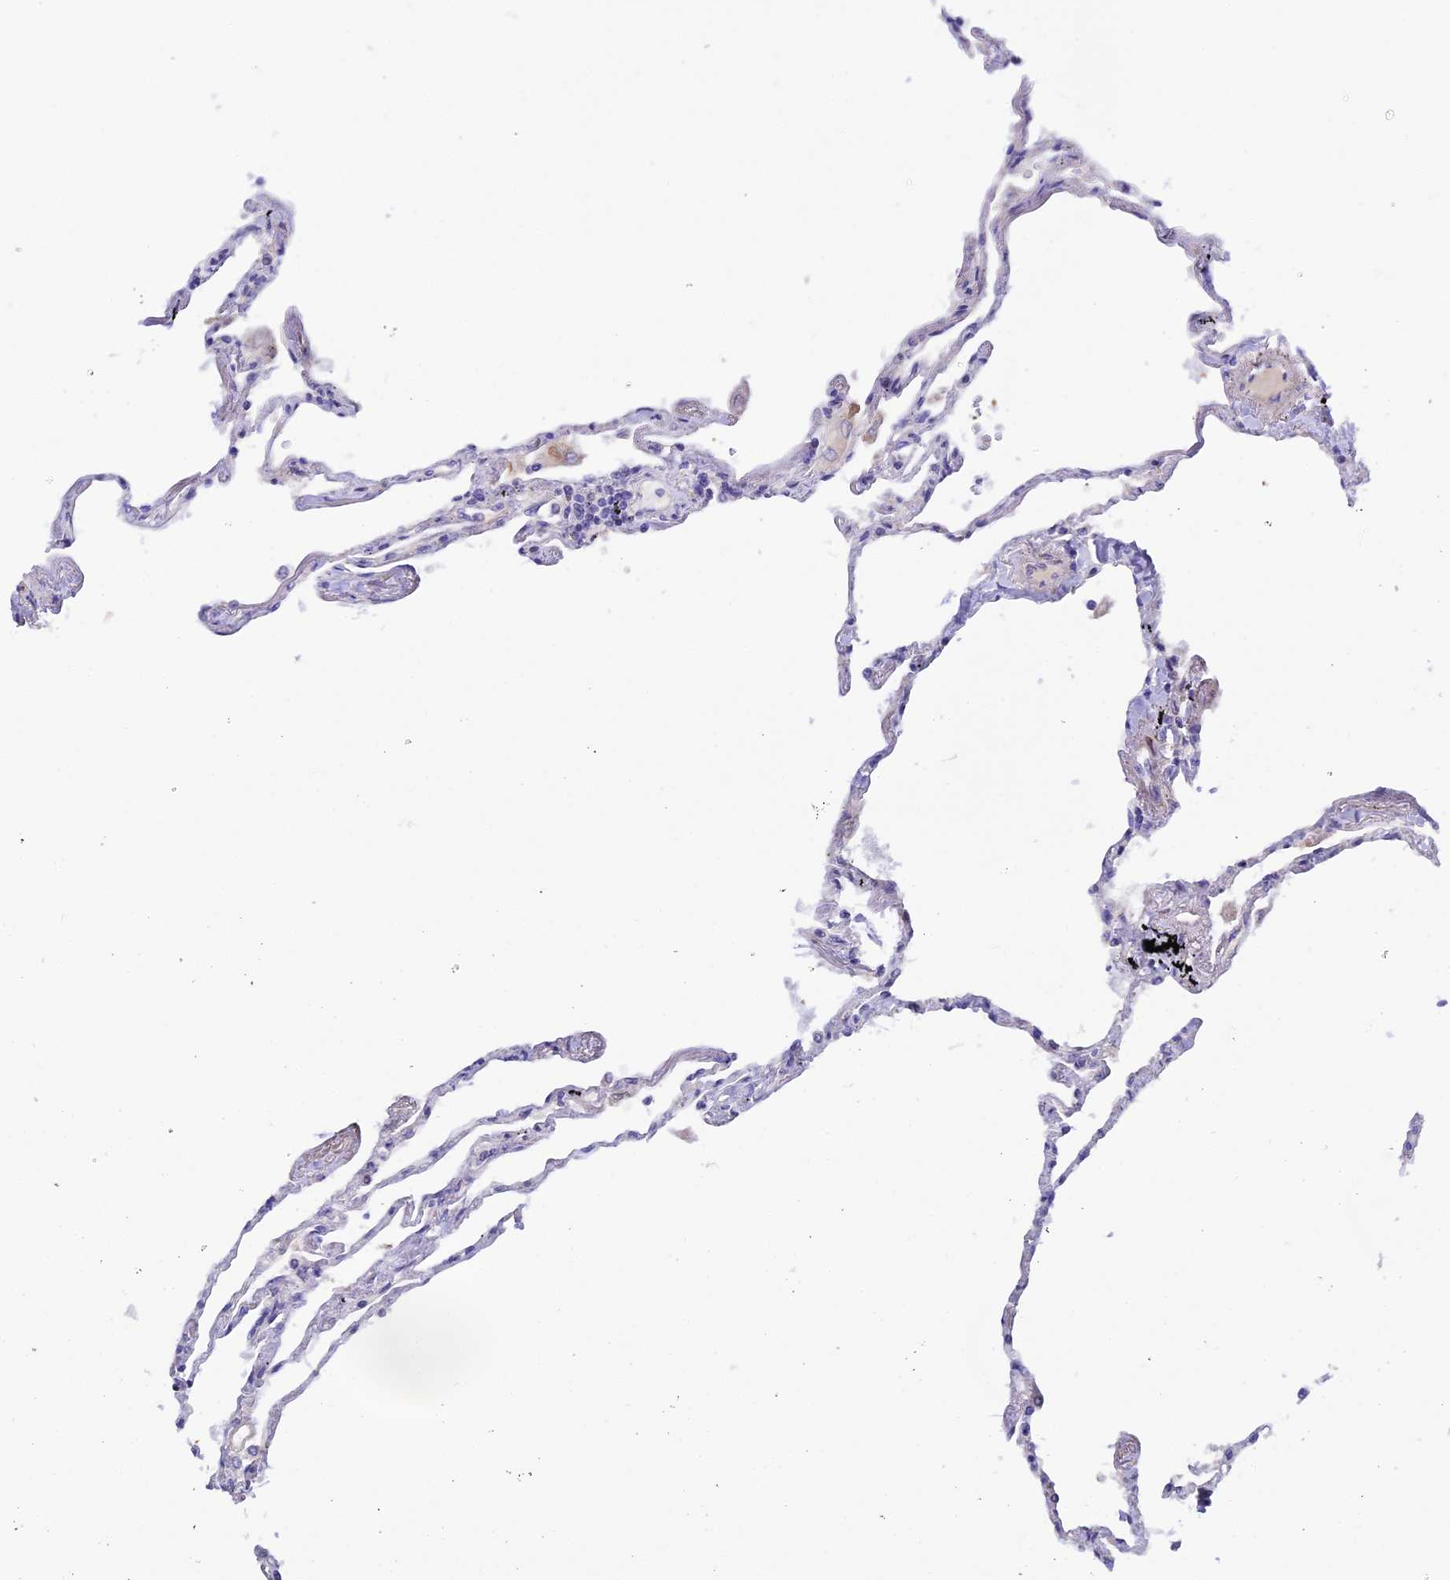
{"staining": {"intensity": "moderate", "quantity": "<25%", "location": "cytoplasmic/membranous"}, "tissue": "lung", "cell_type": "Alveolar cells", "image_type": "normal", "snomed": [{"axis": "morphology", "description": "Normal tissue, NOS"}, {"axis": "topography", "description": "Lung"}], "caption": "This histopathology image exhibits immunohistochemistry (IHC) staining of benign human lung, with low moderate cytoplasmic/membranous expression in approximately <25% of alveolar cells.", "gene": "CSPG4", "patient": {"sex": "female", "age": 67}}